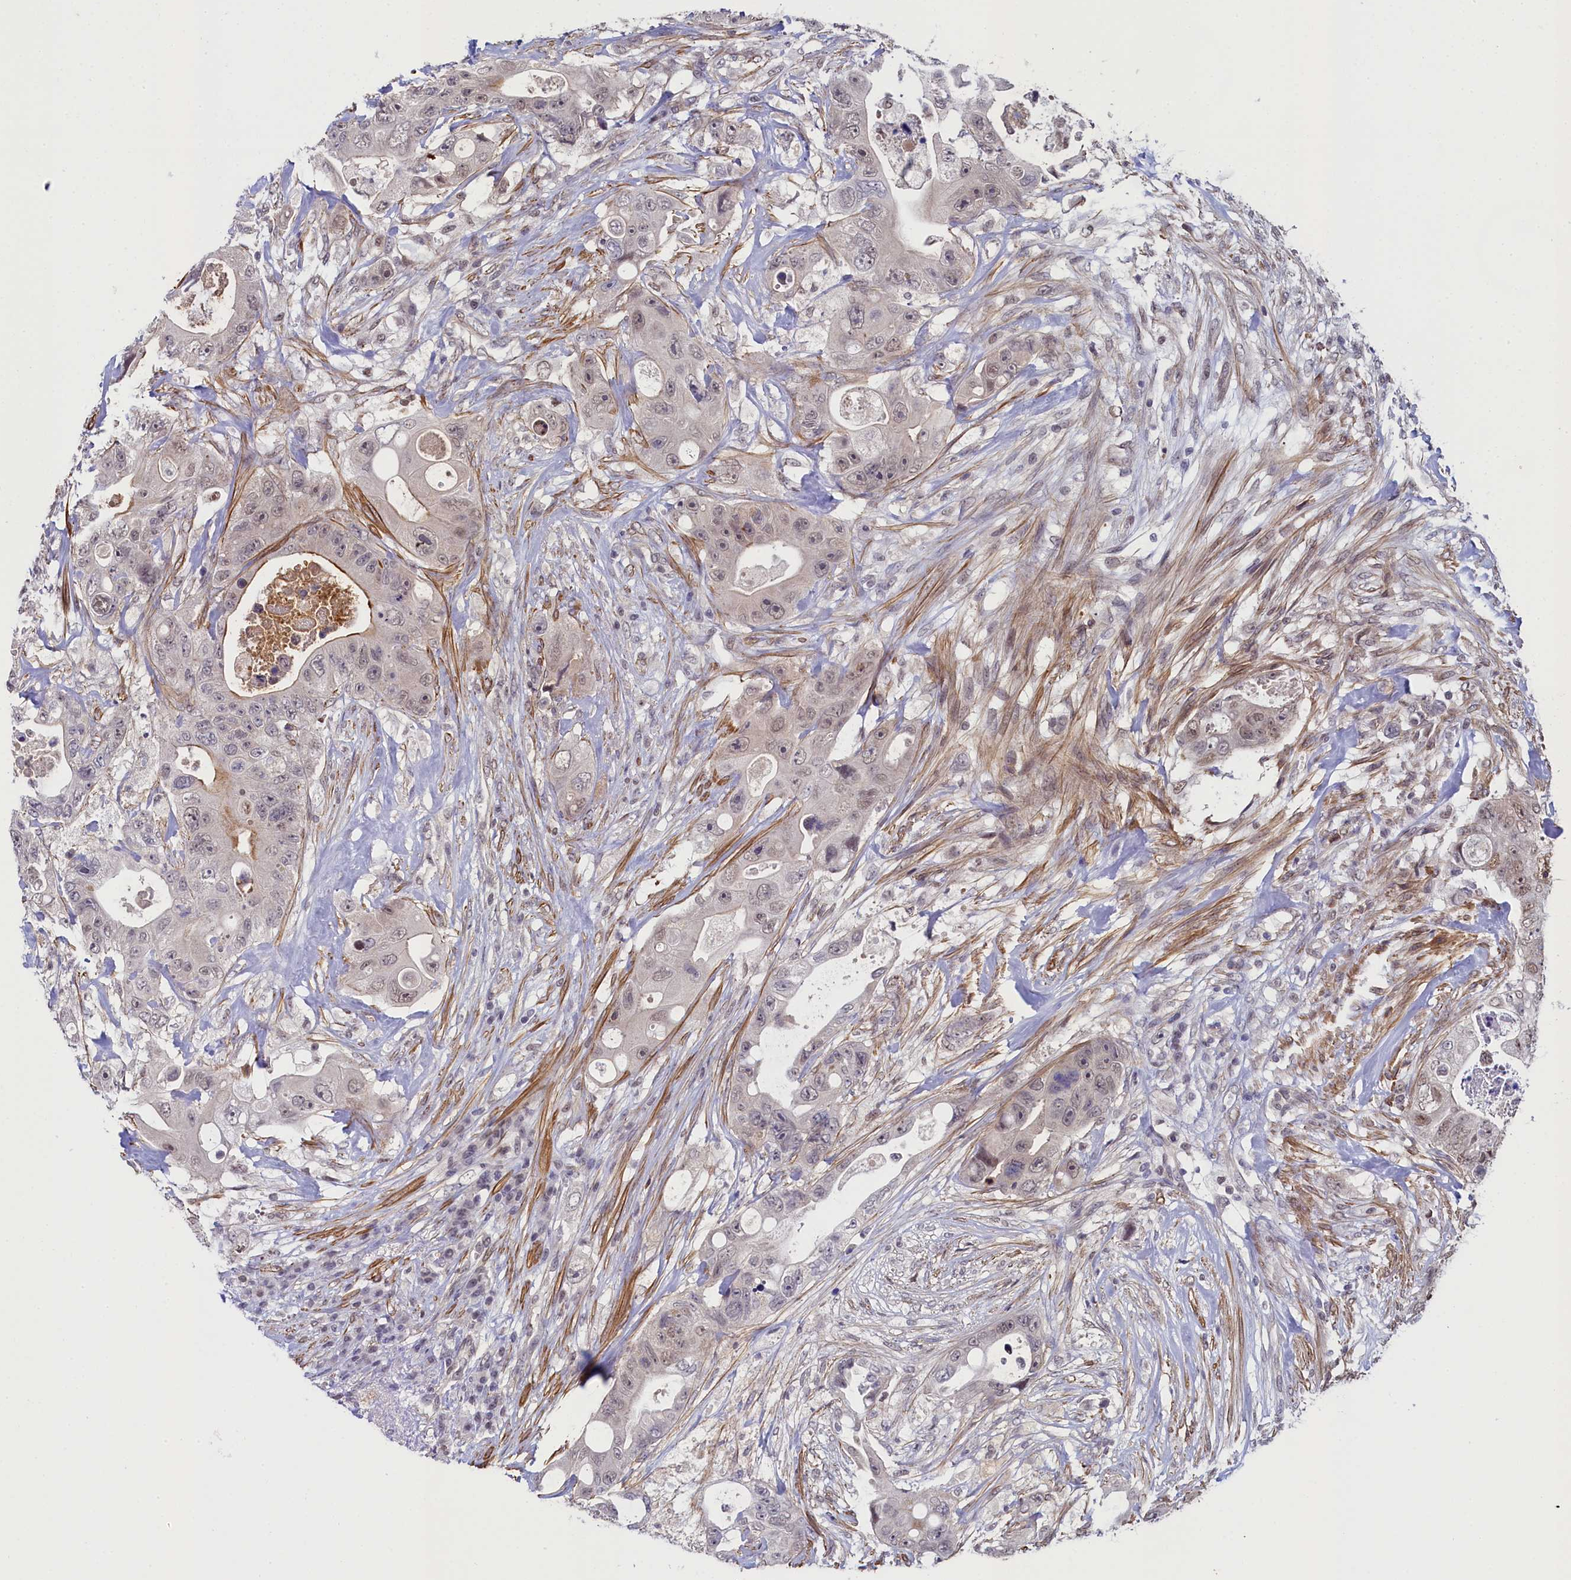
{"staining": {"intensity": "weak", "quantity": "25%-75%", "location": "cytoplasmic/membranous,nuclear"}, "tissue": "colorectal cancer", "cell_type": "Tumor cells", "image_type": "cancer", "snomed": [{"axis": "morphology", "description": "Adenocarcinoma, NOS"}, {"axis": "topography", "description": "Colon"}], "caption": "Weak cytoplasmic/membranous and nuclear positivity for a protein is seen in approximately 25%-75% of tumor cells of colorectal cancer using IHC.", "gene": "INTS14", "patient": {"sex": "female", "age": 46}}